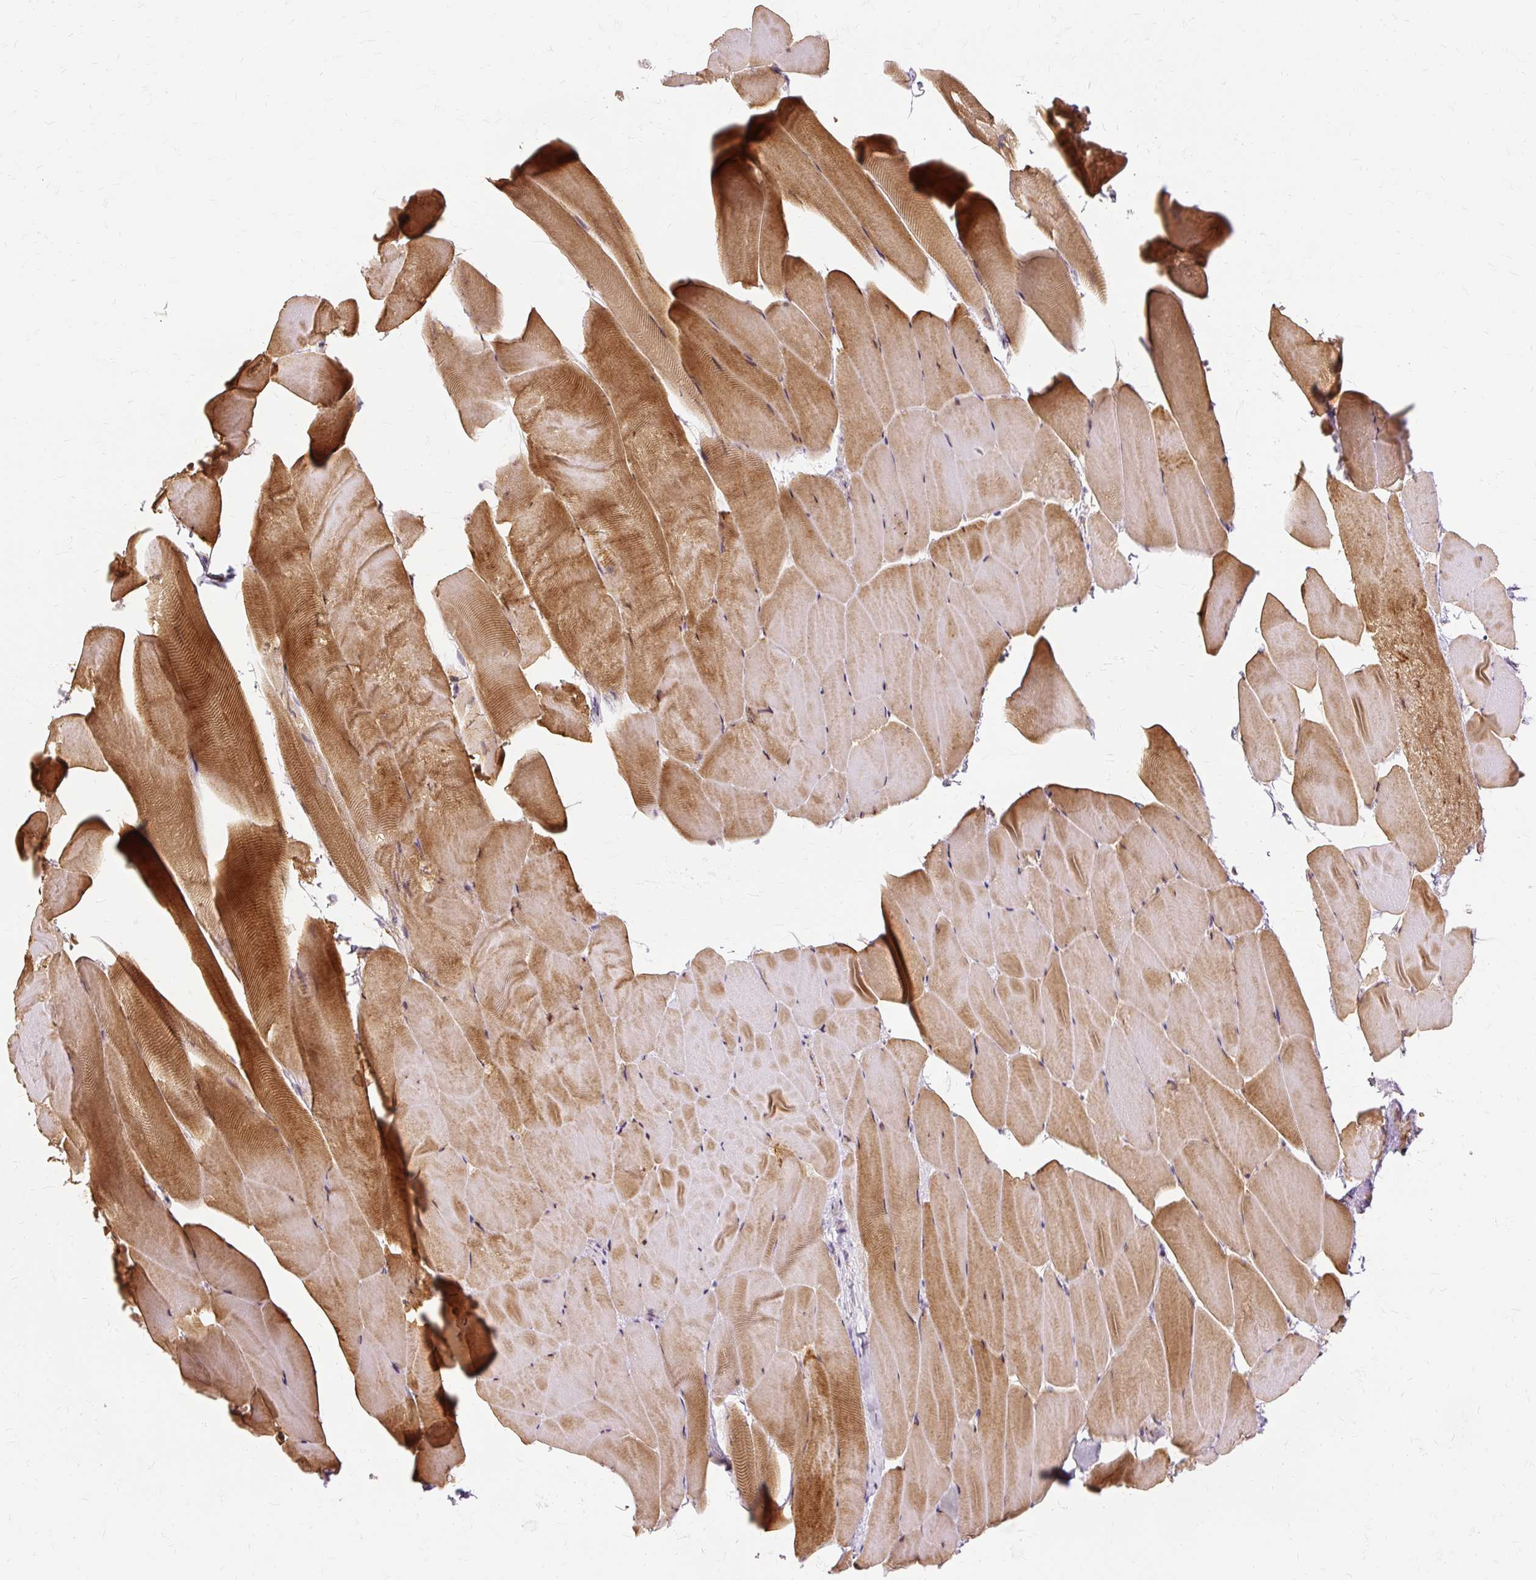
{"staining": {"intensity": "moderate", "quantity": "25%-75%", "location": "cytoplasmic/membranous"}, "tissue": "skeletal muscle", "cell_type": "Myocytes", "image_type": "normal", "snomed": [{"axis": "morphology", "description": "Normal tissue, NOS"}, {"axis": "topography", "description": "Skeletal muscle"}], "caption": "IHC photomicrograph of benign skeletal muscle stained for a protein (brown), which exhibits medium levels of moderate cytoplasmic/membranous staining in approximately 25%-75% of myocytes.", "gene": "MMACHC", "patient": {"sex": "female", "age": 64}}